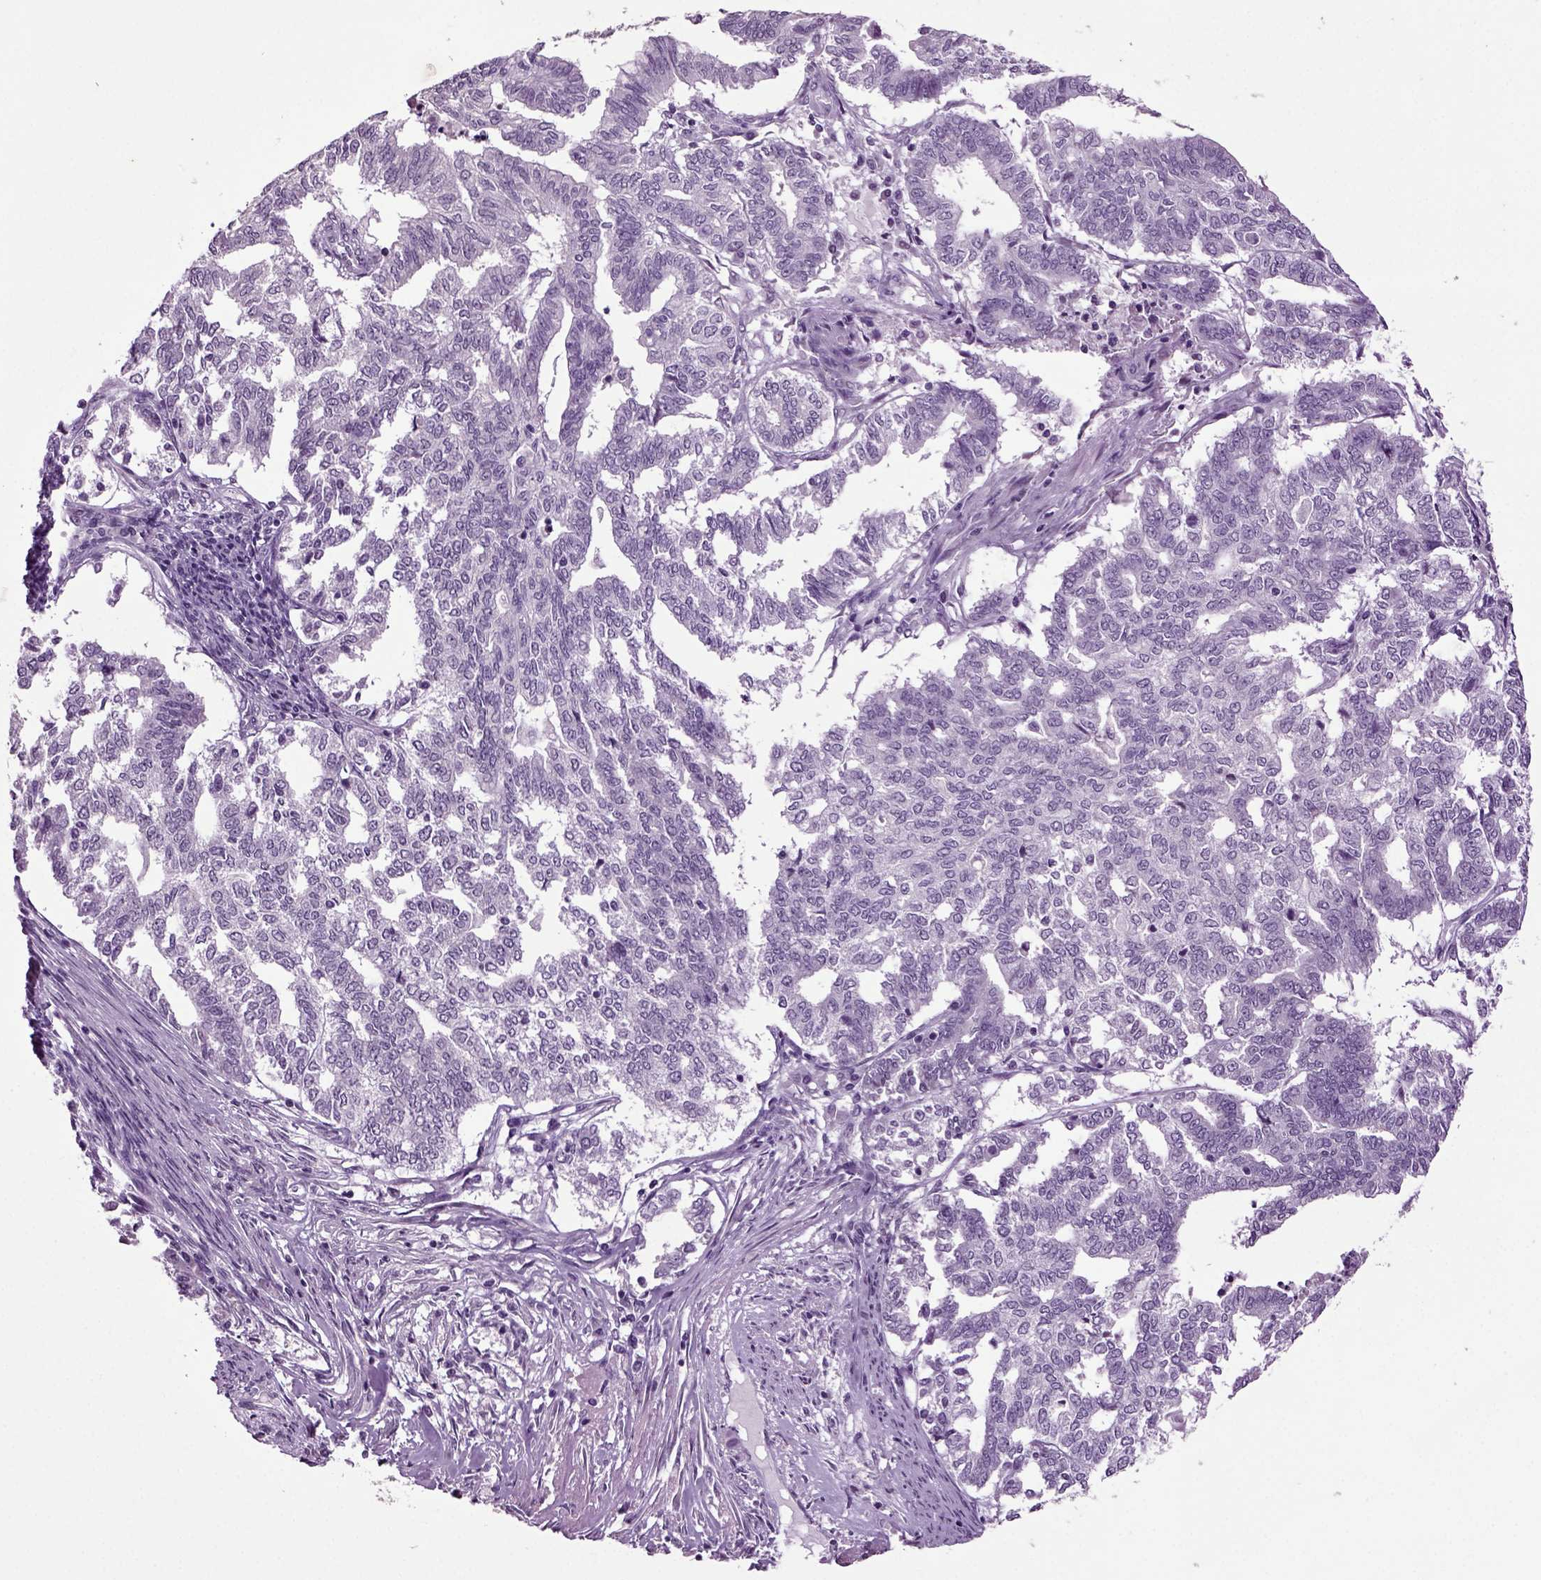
{"staining": {"intensity": "negative", "quantity": "none", "location": "none"}, "tissue": "endometrial cancer", "cell_type": "Tumor cells", "image_type": "cancer", "snomed": [{"axis": "morphology", "description": "Adenocarcinoma, NOS"}, {"axis": "topography", "description": "Endometrium"}], "caption": "This is an IHC histopathology image of human endometrial adenocarcinoma. There is no expression in tumor cells.", "gene": "SLC17A6", "patient": {"sex": "female", "age": 79}}